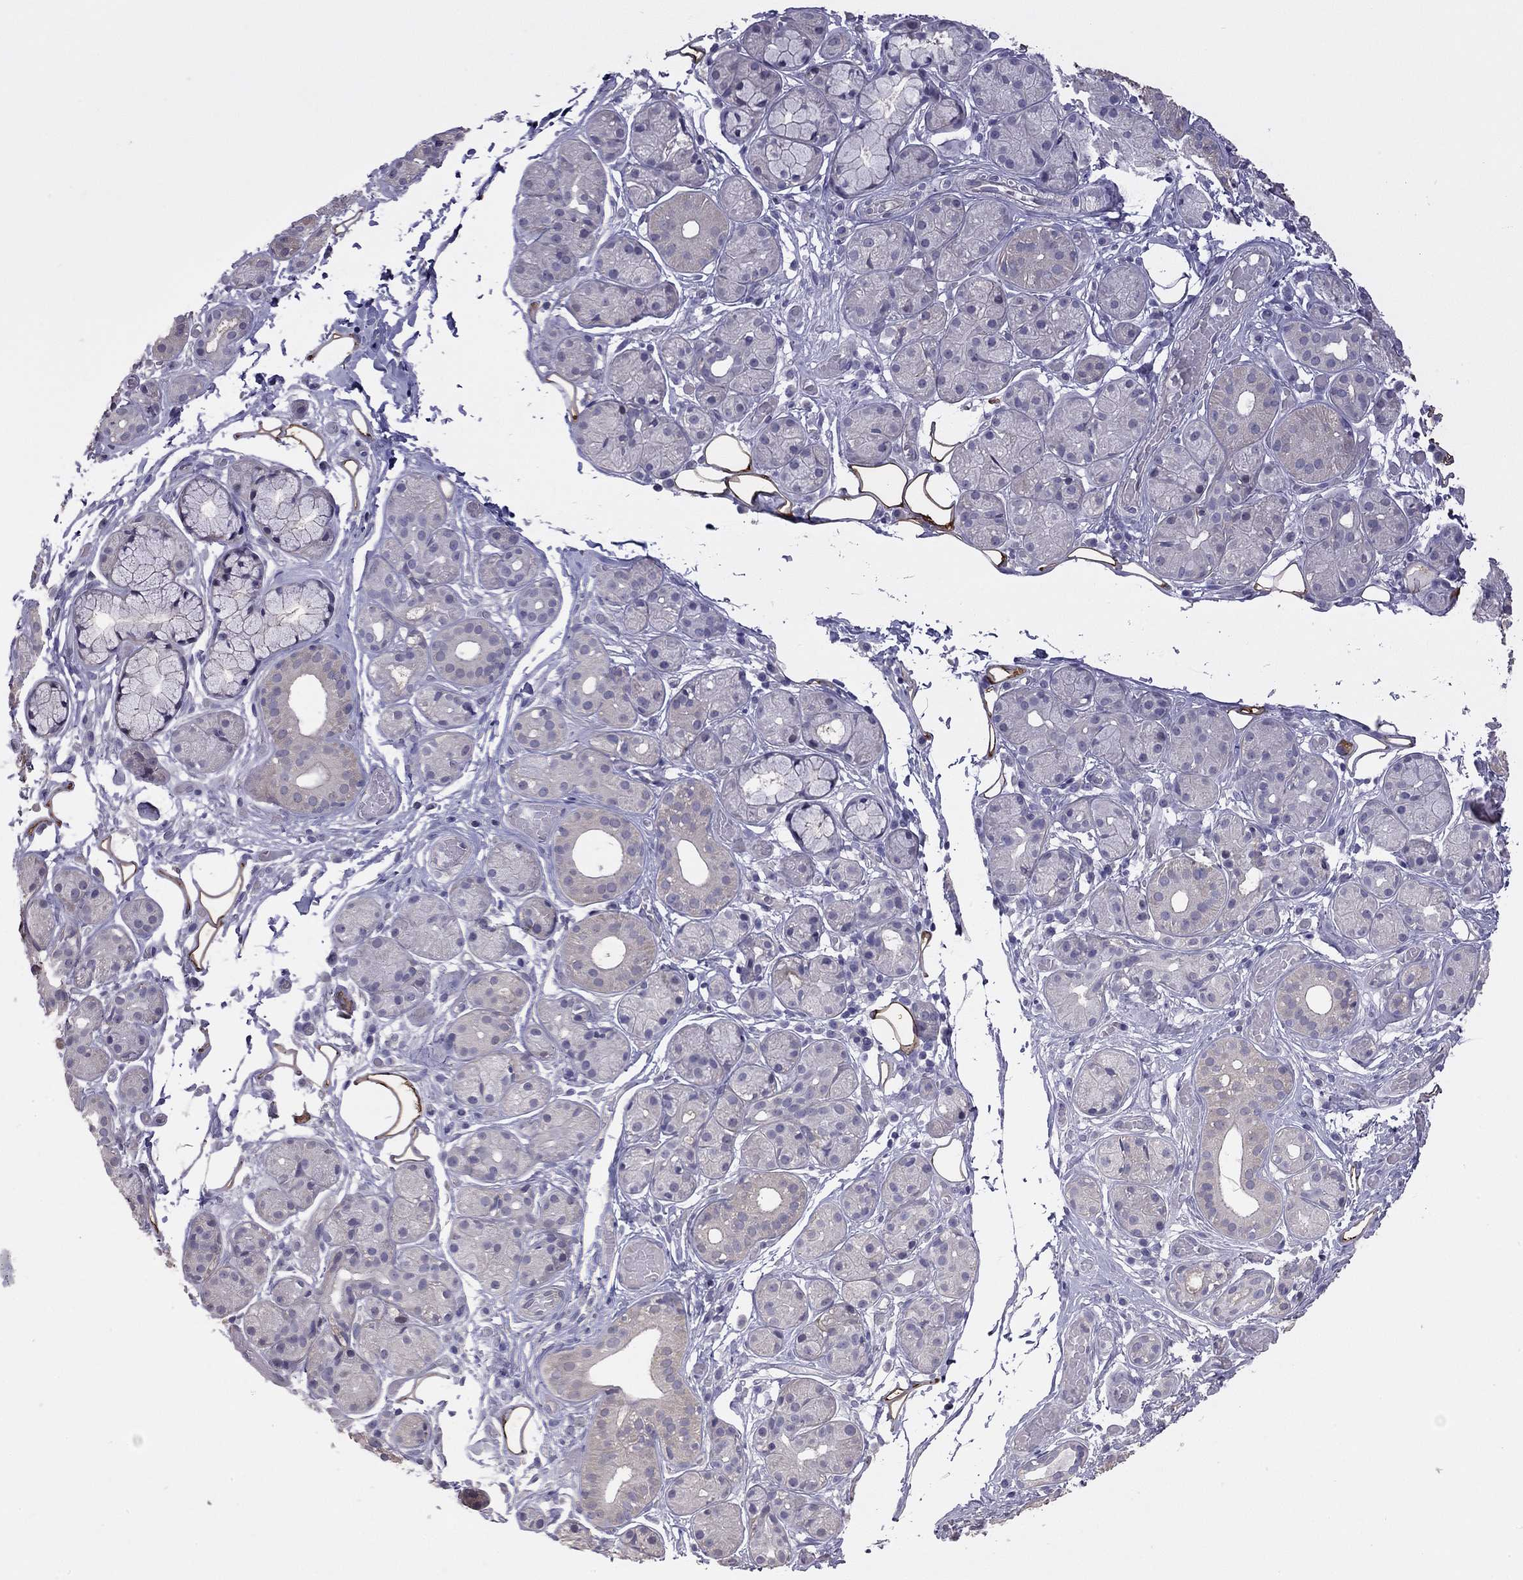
{"staining": {"intensity": "weak", "quantity": "<25%", "location": "cytoplasmic/membranous"}, "tissue": "salivary gland", "cell_type": "Glandular cells", "image_type": "normal", "snomed": [{"axis": "morphology", "description": "Normal tissue, NOS"}, {"axis": "topography", "description": "Salivary gland"}, {"axis": "topography", "description": "Peripheral nerve tissue"}], "caption": "Immunohistochemistry micrograph of benign human salivary gland stained for a protein (brown), which reveals no staining in glandular cells.", "gene": "FEZ1", "patient": {"sex": "male", "age": 71}}